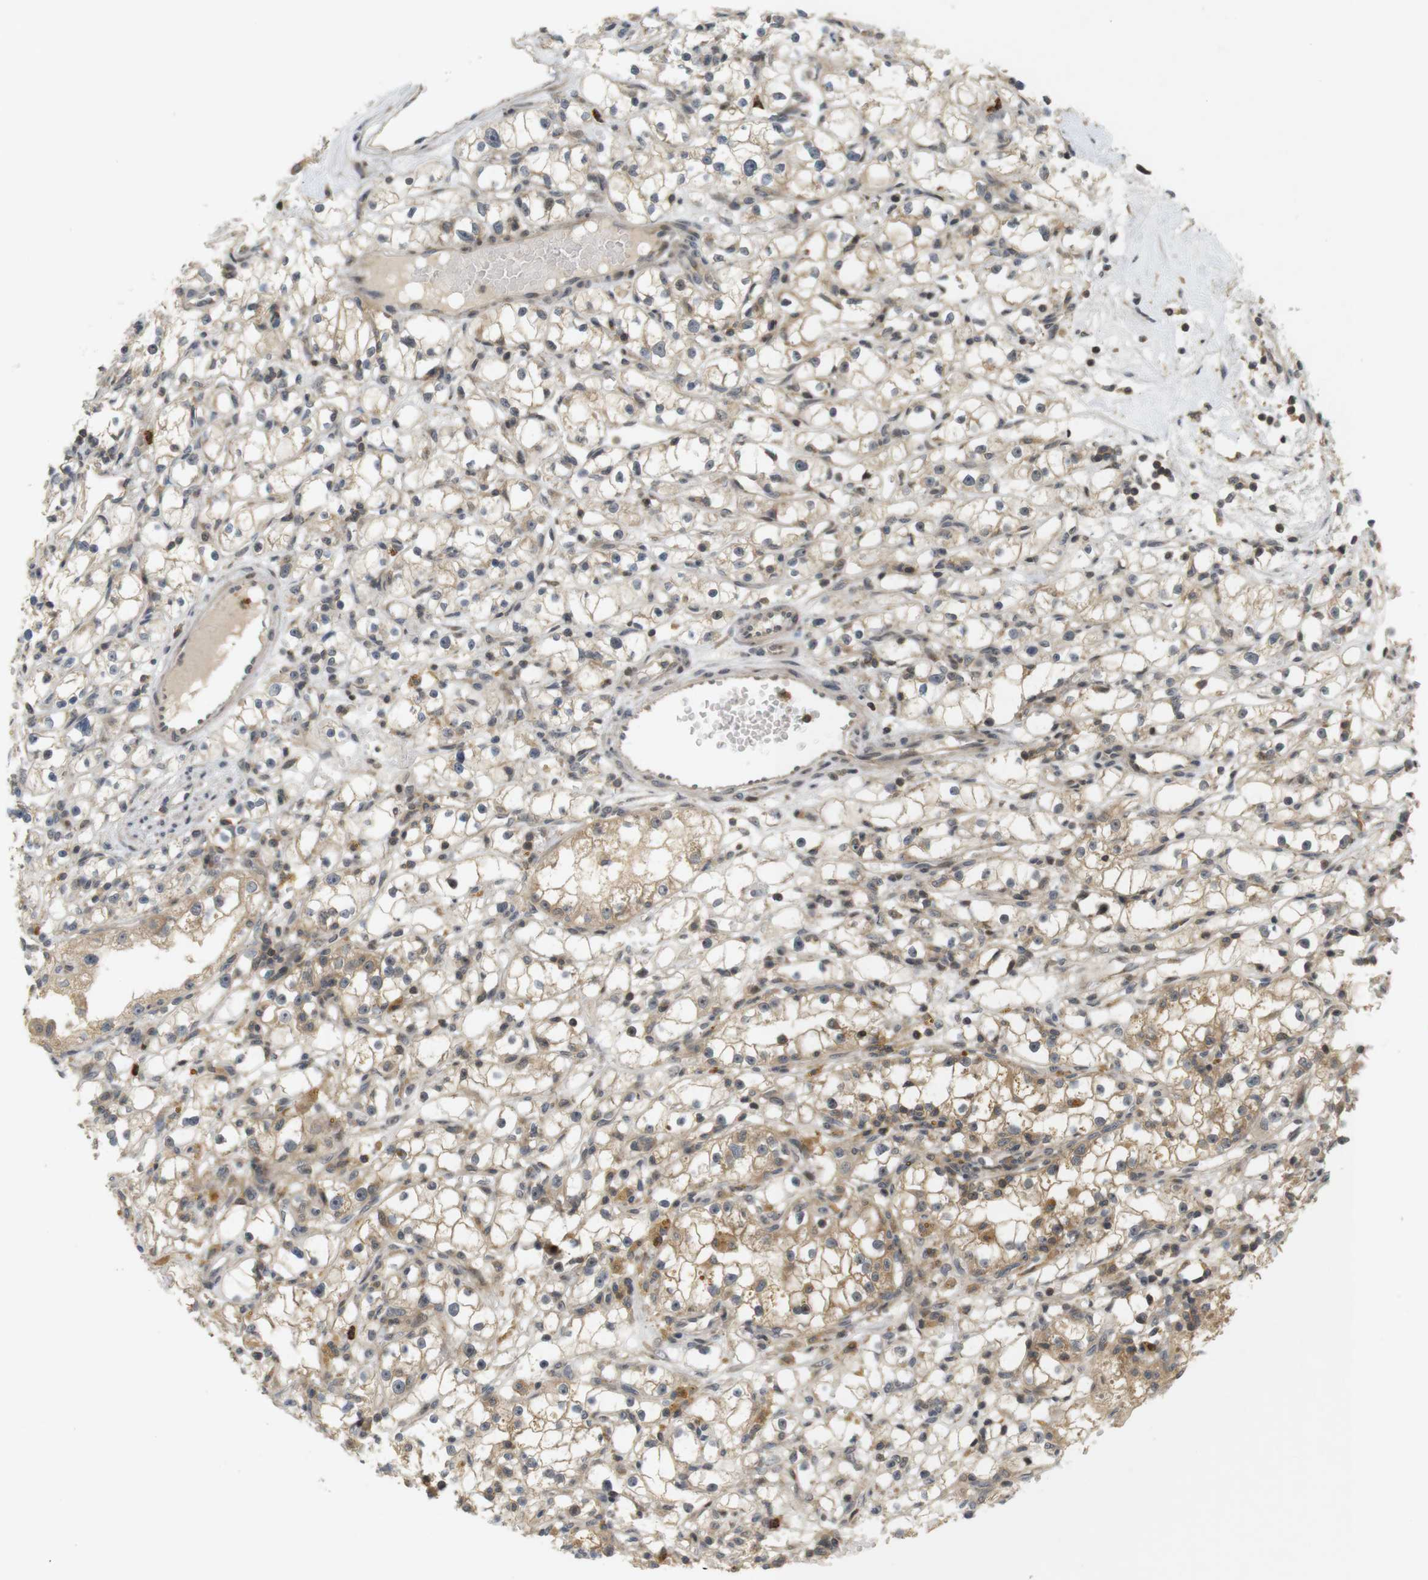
{"staining": {"intensity": "moderate", "quantity": ">75%", "location": "cytoplasmic/membranous"}, "tissue": "renal cancer", "cell_type": "Tumor cells", "image_type": "cancer", "snomed": [{"axis": "morphology", "description": "Adenocarcinoma, NOS"}, {"axis": "topography", "description": "Kidney"}], "caption": "DAB immunohistochemical staining of human renal adenocarcinoma displays moderate cytoplasmic/membranous protein expression in approximately >75% of tumor cells.", "gene": "TMX3", "patient": {"sex": "male", "age": 56}}